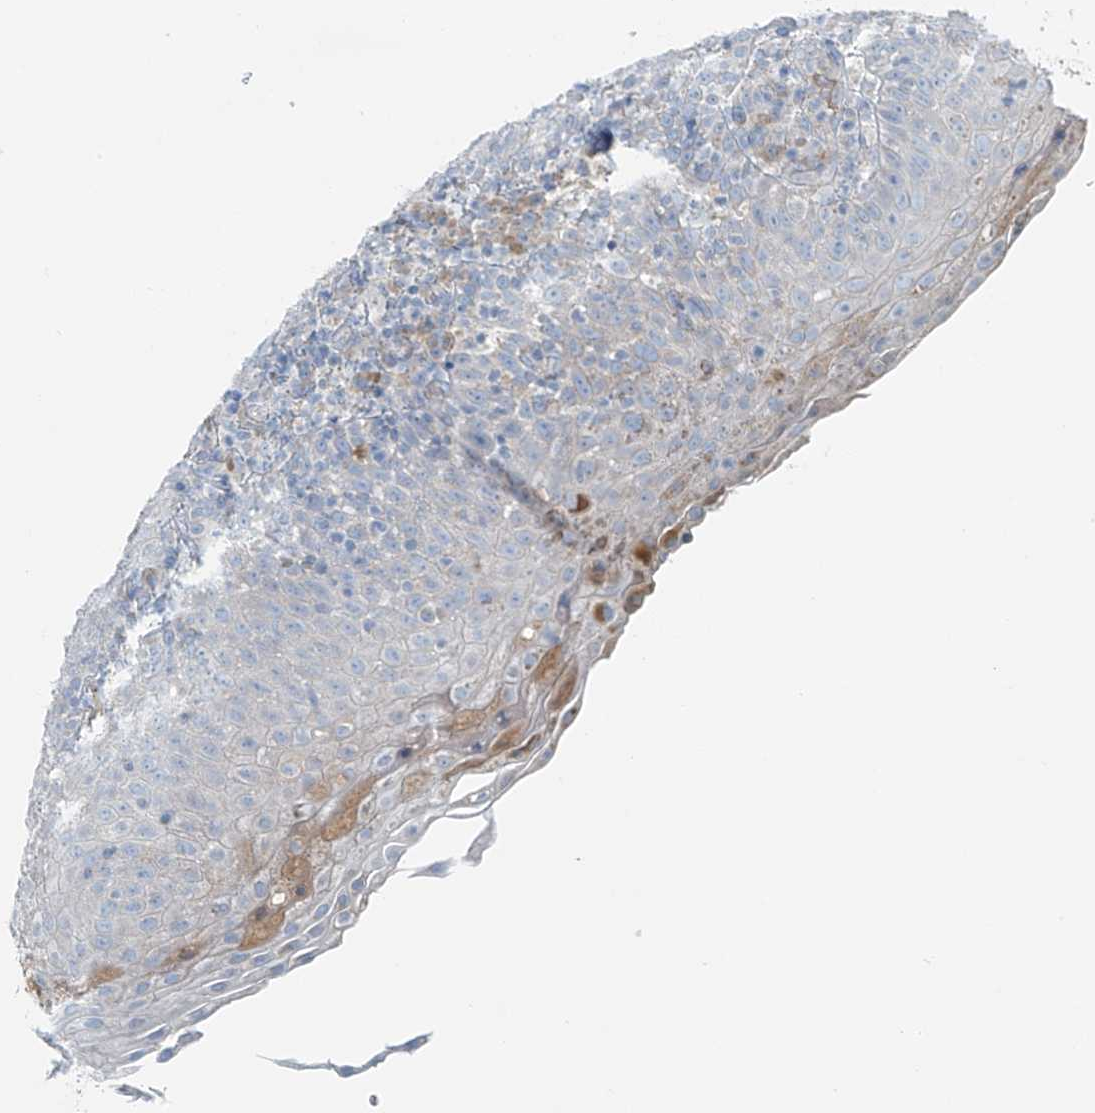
{"staining": {"intensity": "negative", "quantity": "none", "location": "none"}, "tissue": "tonsil", "cell_type": "Germinal center cells", "image_type": "normal", "snomed": [{"axis": "morphology", "description": "Normal tissue, NOS"}, {"axis": "topography", "description": "Tonsil"}], "caption": "Immunohistochemistry (IHC) of normal tonsil displays no positivity in germinal center cells. Brightfield microscopy of immunohistochemistry stained with DAB (3,3'-diaminobenzidine) (brown) and hematoxylin (blue), captured at high magnification.", "gene": "FAM131C", "patient": {"sex": "female", "age": 19}}